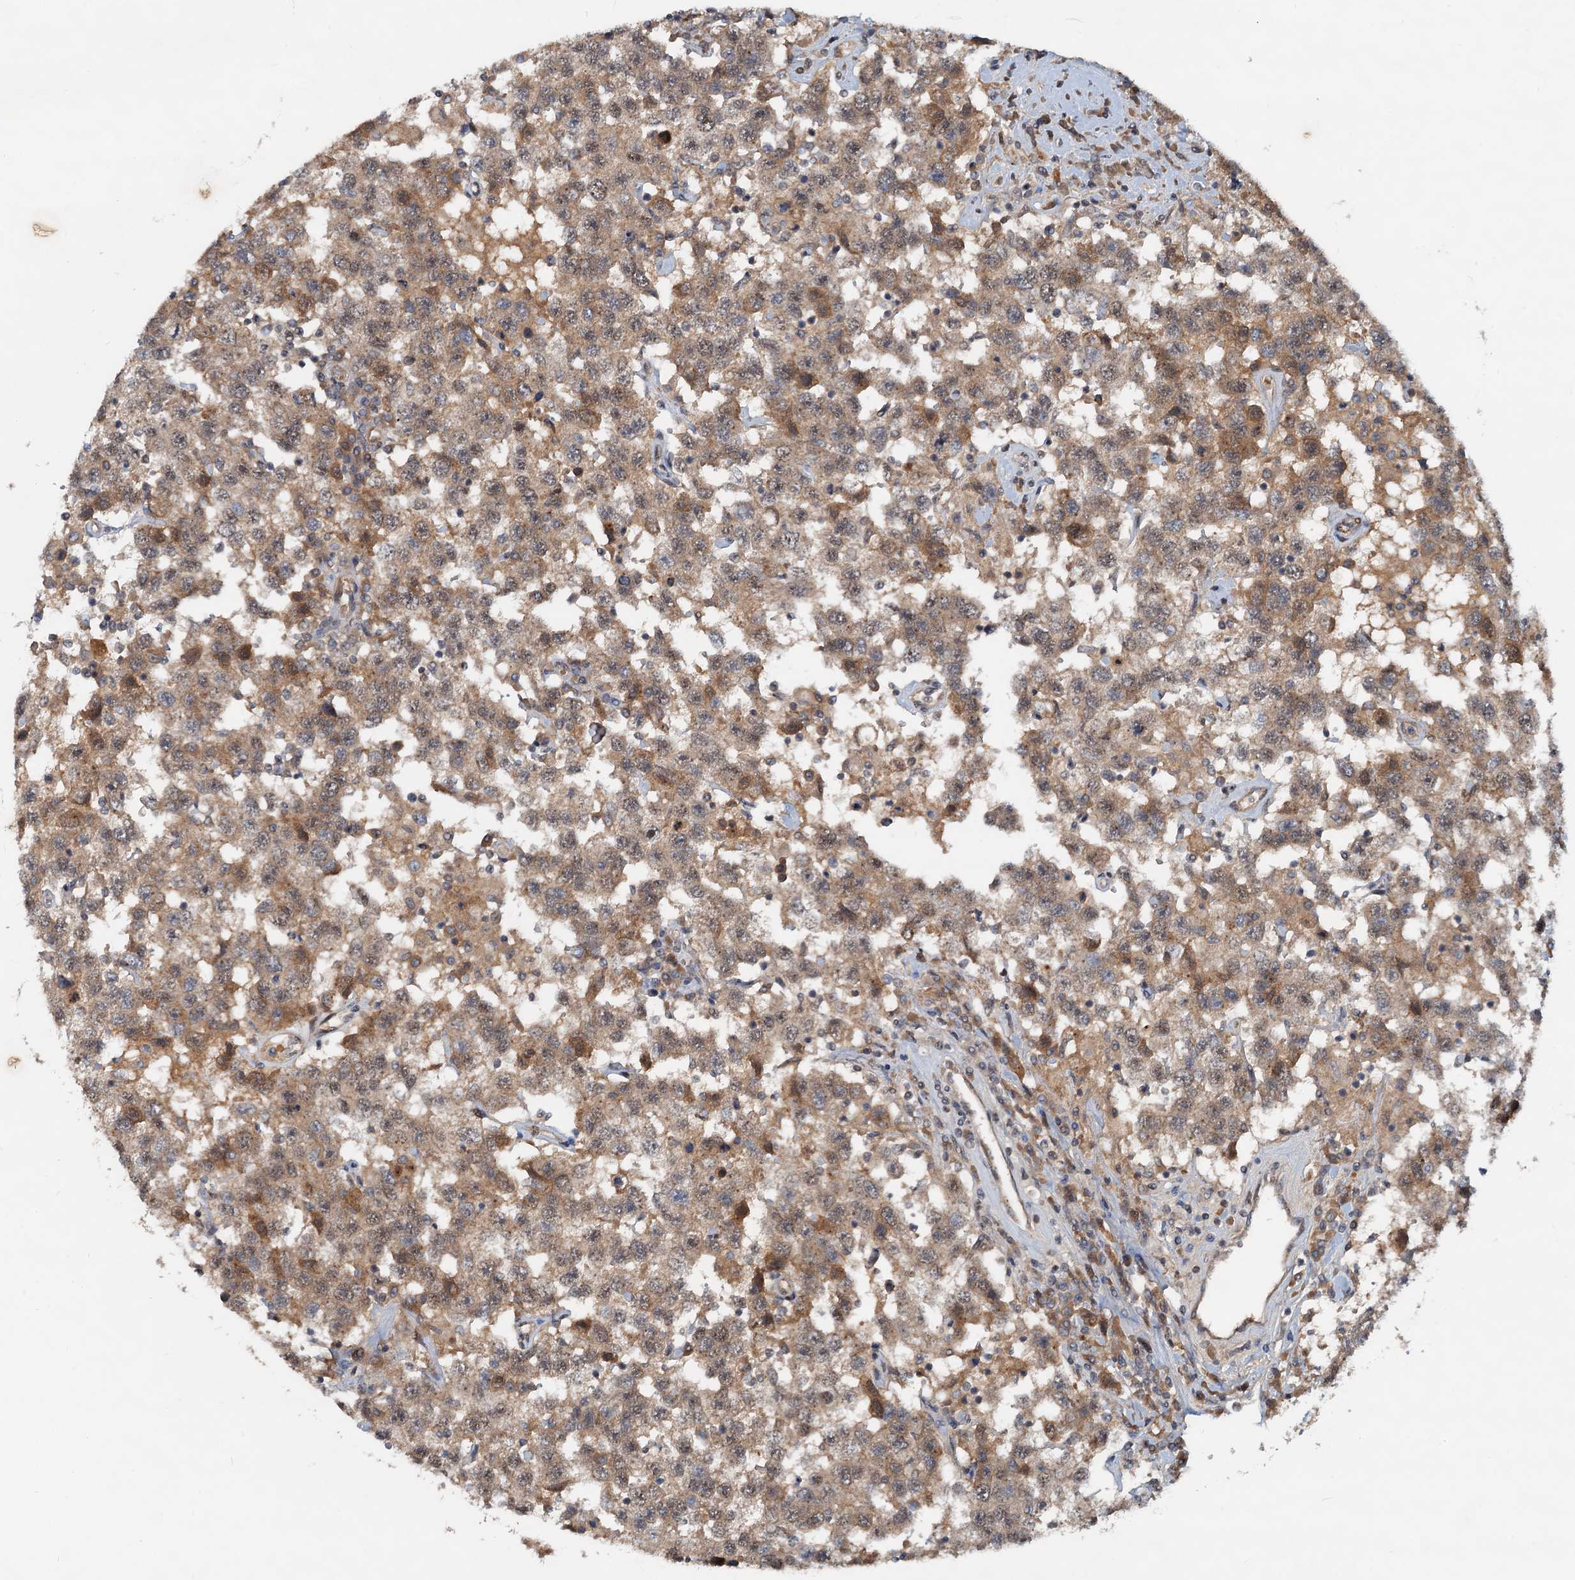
{"staining": {"intensity": "moderate", "quantity": ">75%", "location": "cytoplasmic/membranous,nuclear"}, "tissue": "testis cancer", "cell_type": "Tumor cells", "image_type": "cancer", "snomed": [{"axis": "morphology", "description": "Seminoma, NOS"}, {"axis": "topography", "description": "Testis"}], "caption": "Immunohistochemistry (IHC) of human testis seminoma reveals medium levels of moderate cytoplasmic/membranous and nuclear staining in about >75% of tumor cells.", "gene": "CEP68", "patient": {"sex": "male", "age": 41}}